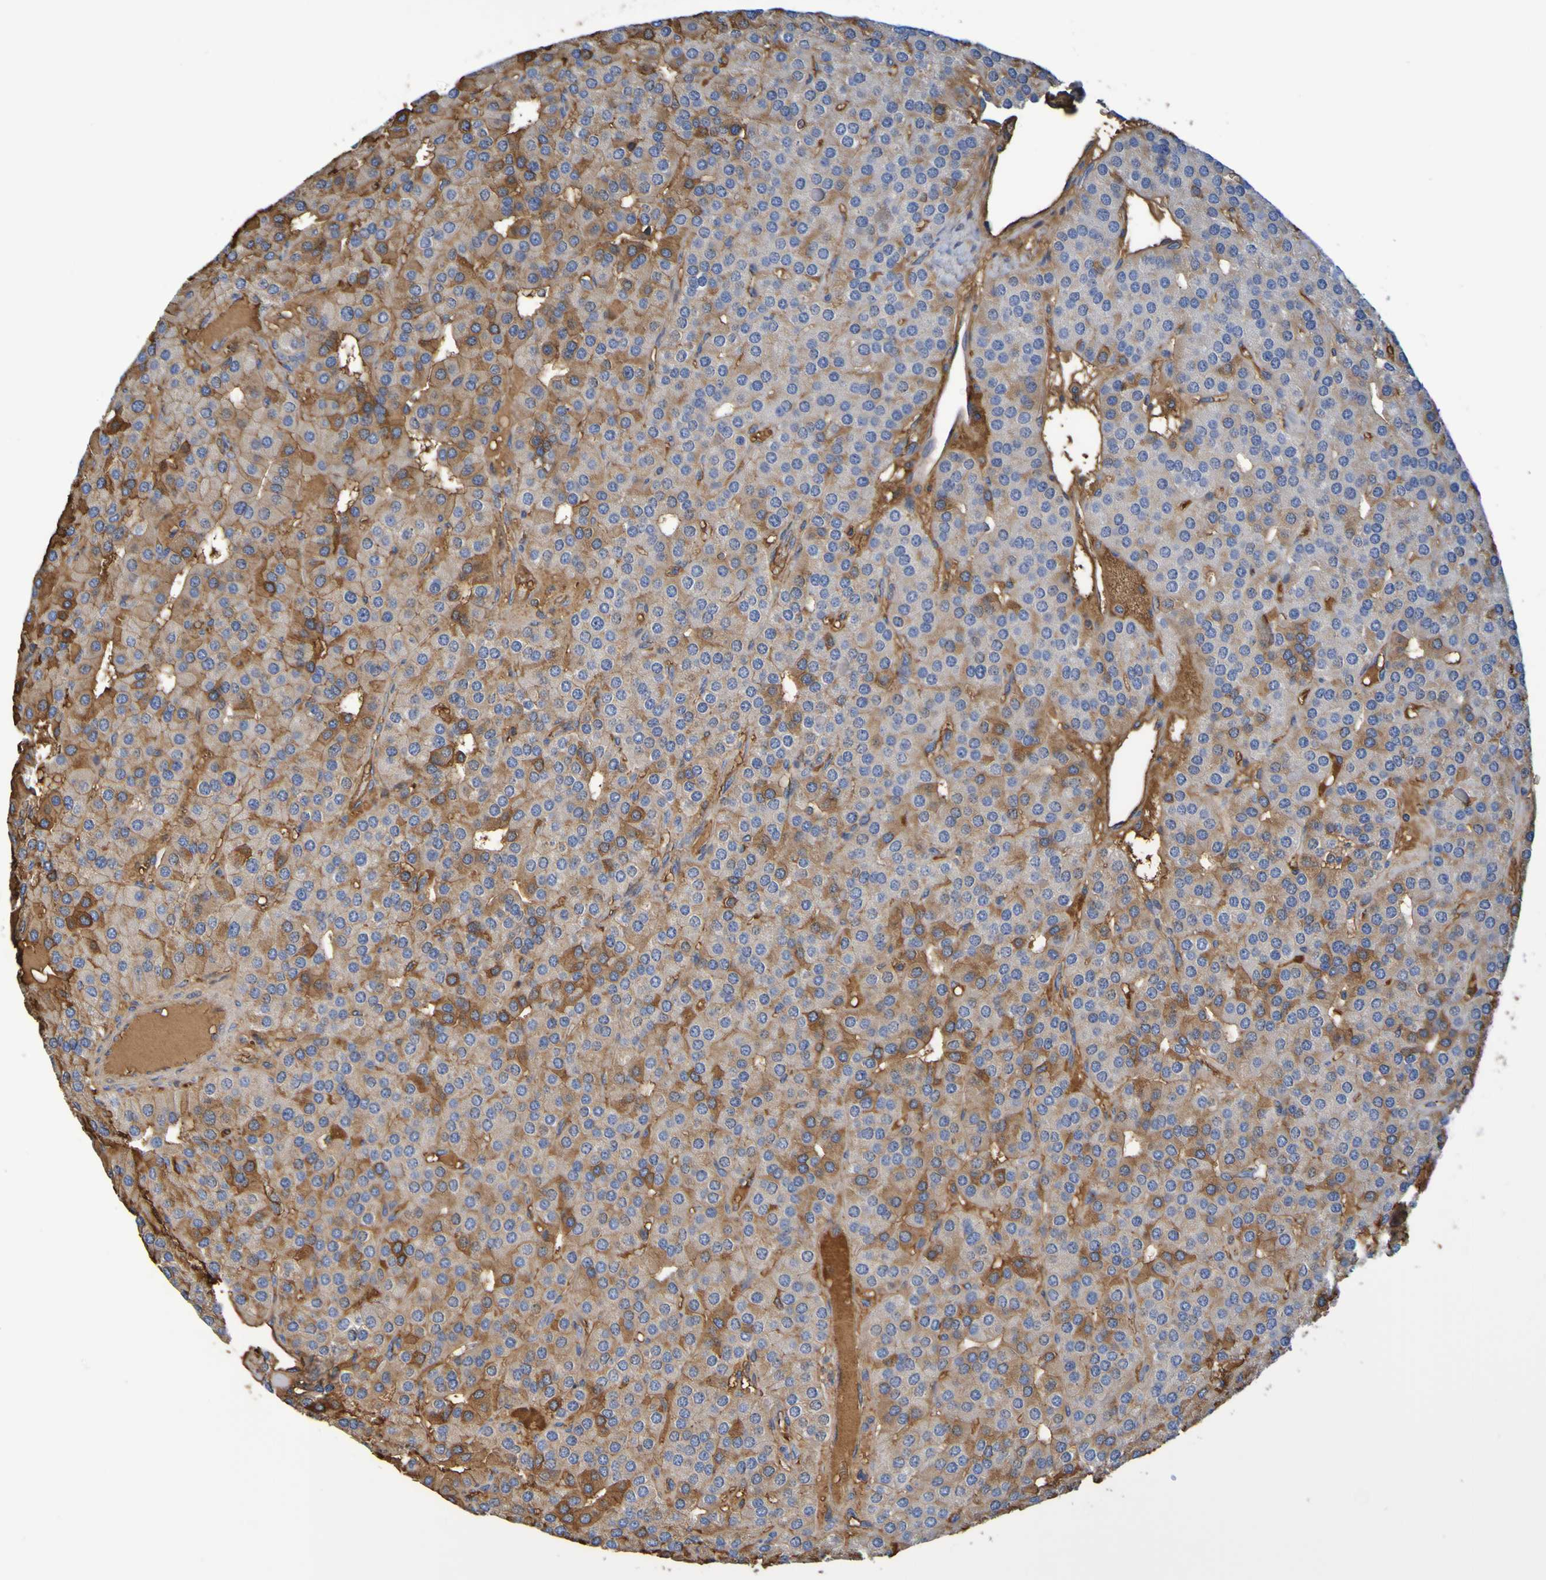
{"staining": {"intensity": "moderate", "quantity": "25%-75%", "location": "cytoplasmic/membranous"}, "tissue": "parathyroid gland", "cell_type": "Glandular cells", "image_type": "normal", "snomed": [{"axis": "morphology", "description": "Normal tissue, NOS"}, {"axis": "morphology", "description": "Adenoma, NOS"}, {"axis": "topography", "description": "Parathyroid gland"}], "caption": "IHC micrograph of unremarkable parathyroid gland: human parathyroid gland stained using IHC exhibits medium levels of moderate protein expression localized specifically in the cytoplasmic/membranous of glandular cells, appearing as a cytoplasmic/membranous brown color.", "gene": "GAB3", "patient": {"sex": "female", "age": 86}}